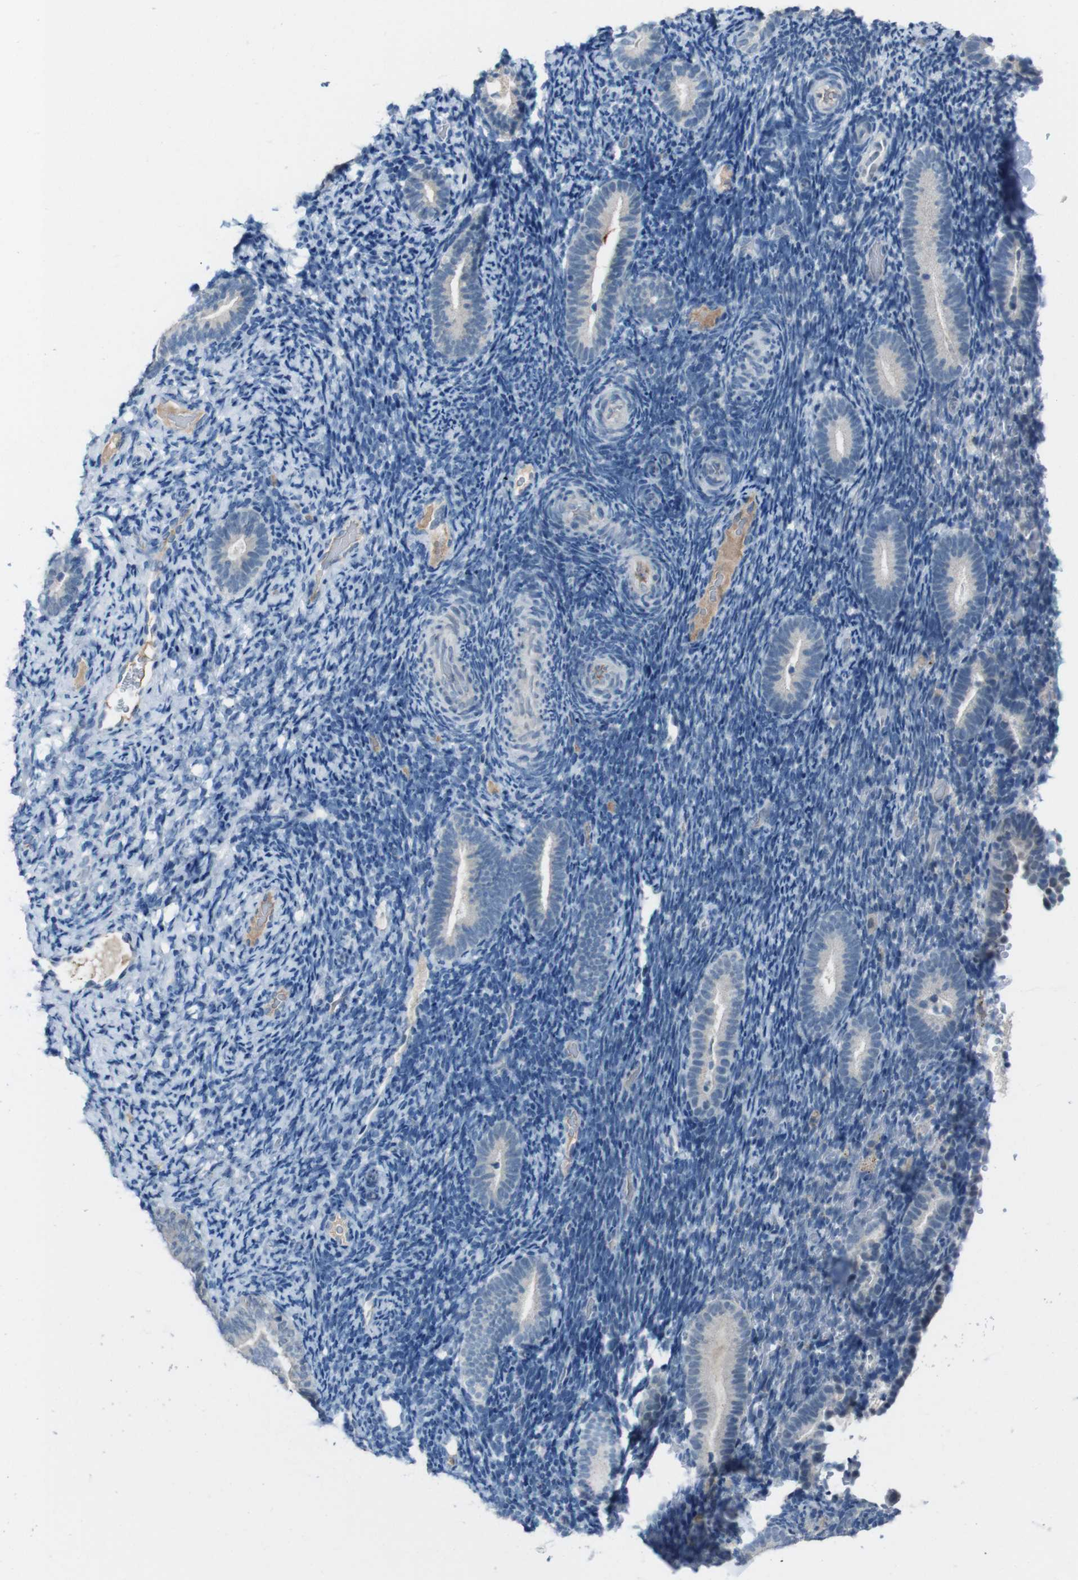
{"staining": {"intensity": "negative", "quantity": "none", "location": "none"}, "tissue": "endometrium", "cell_type": "Cells in endometrial stroma", "image_type": "normal", "snomed": [{"axis": "morphology", "description": "Normal tissue, NOS"}, {"axis": "topography", "description": "Endometrium"}], "caption": "DAB (3,3'-diaminobenzidine) immunohistochemical staining of benign human endometrium reveals no significant staining in cells in endometrial stroma.", "gene": "CDHR2", "patient": {"sex": "female", "age": 51}}